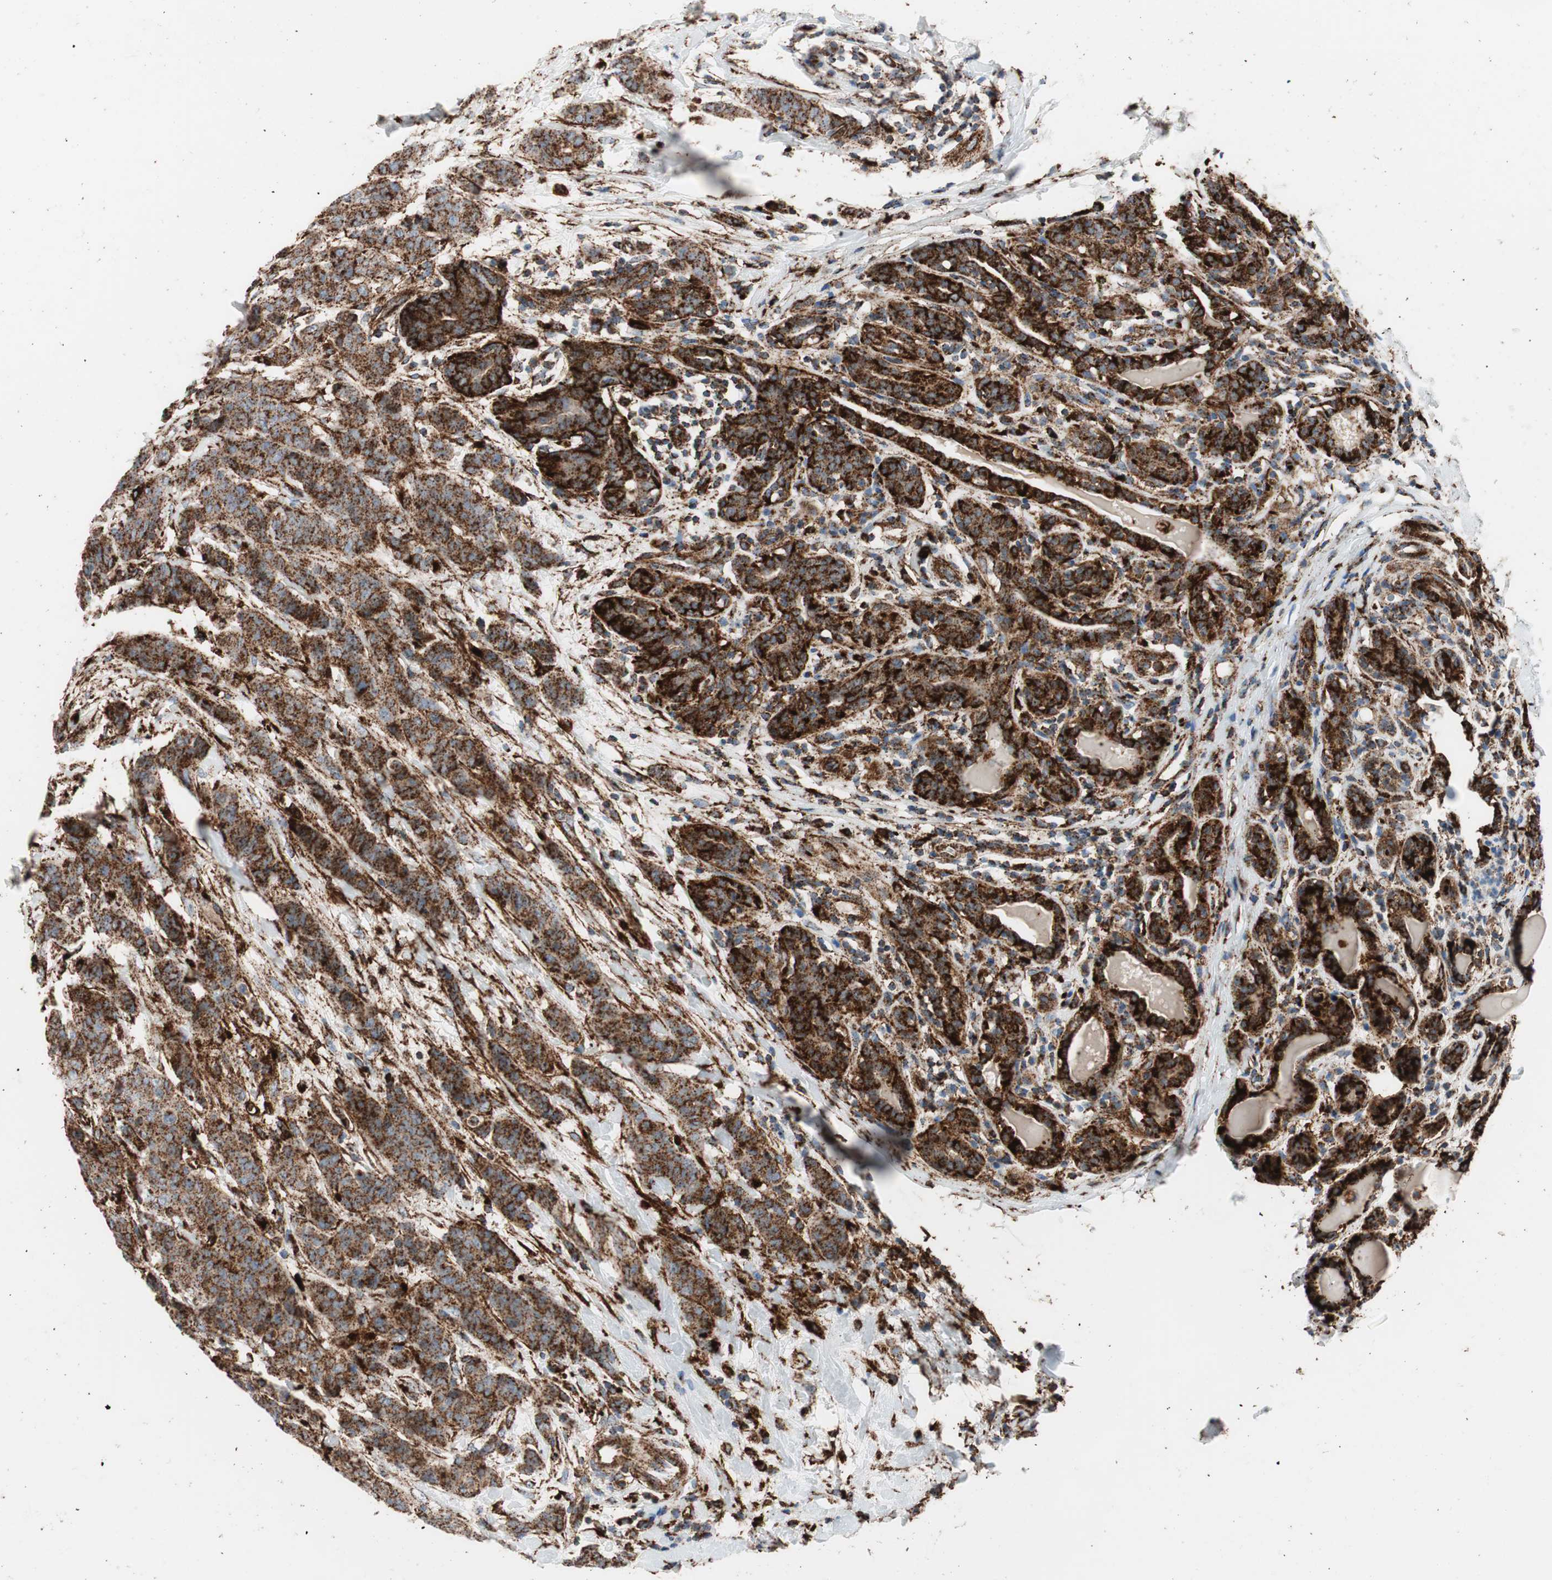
{"staining": {"intensity": "strong", "quantity": ">75%", "location": "cytoplasmic/membranous"}, "tissue": "breast cancer", "cell_type": "Tumor cells", "image_type": "cancer", "snomed": [{"axis": "morphology", "description": "Duct carcinoma"}, {"axis": "topography", "description": "Breast"}], "caption": "Tumor cells demonstrate strong cytoplasmic/membranous positivity in about >75% of cells in breast invasive ductal carcinoma.", "gene": "LAMP1", "patient": {"sex": "female", "age": 40}}